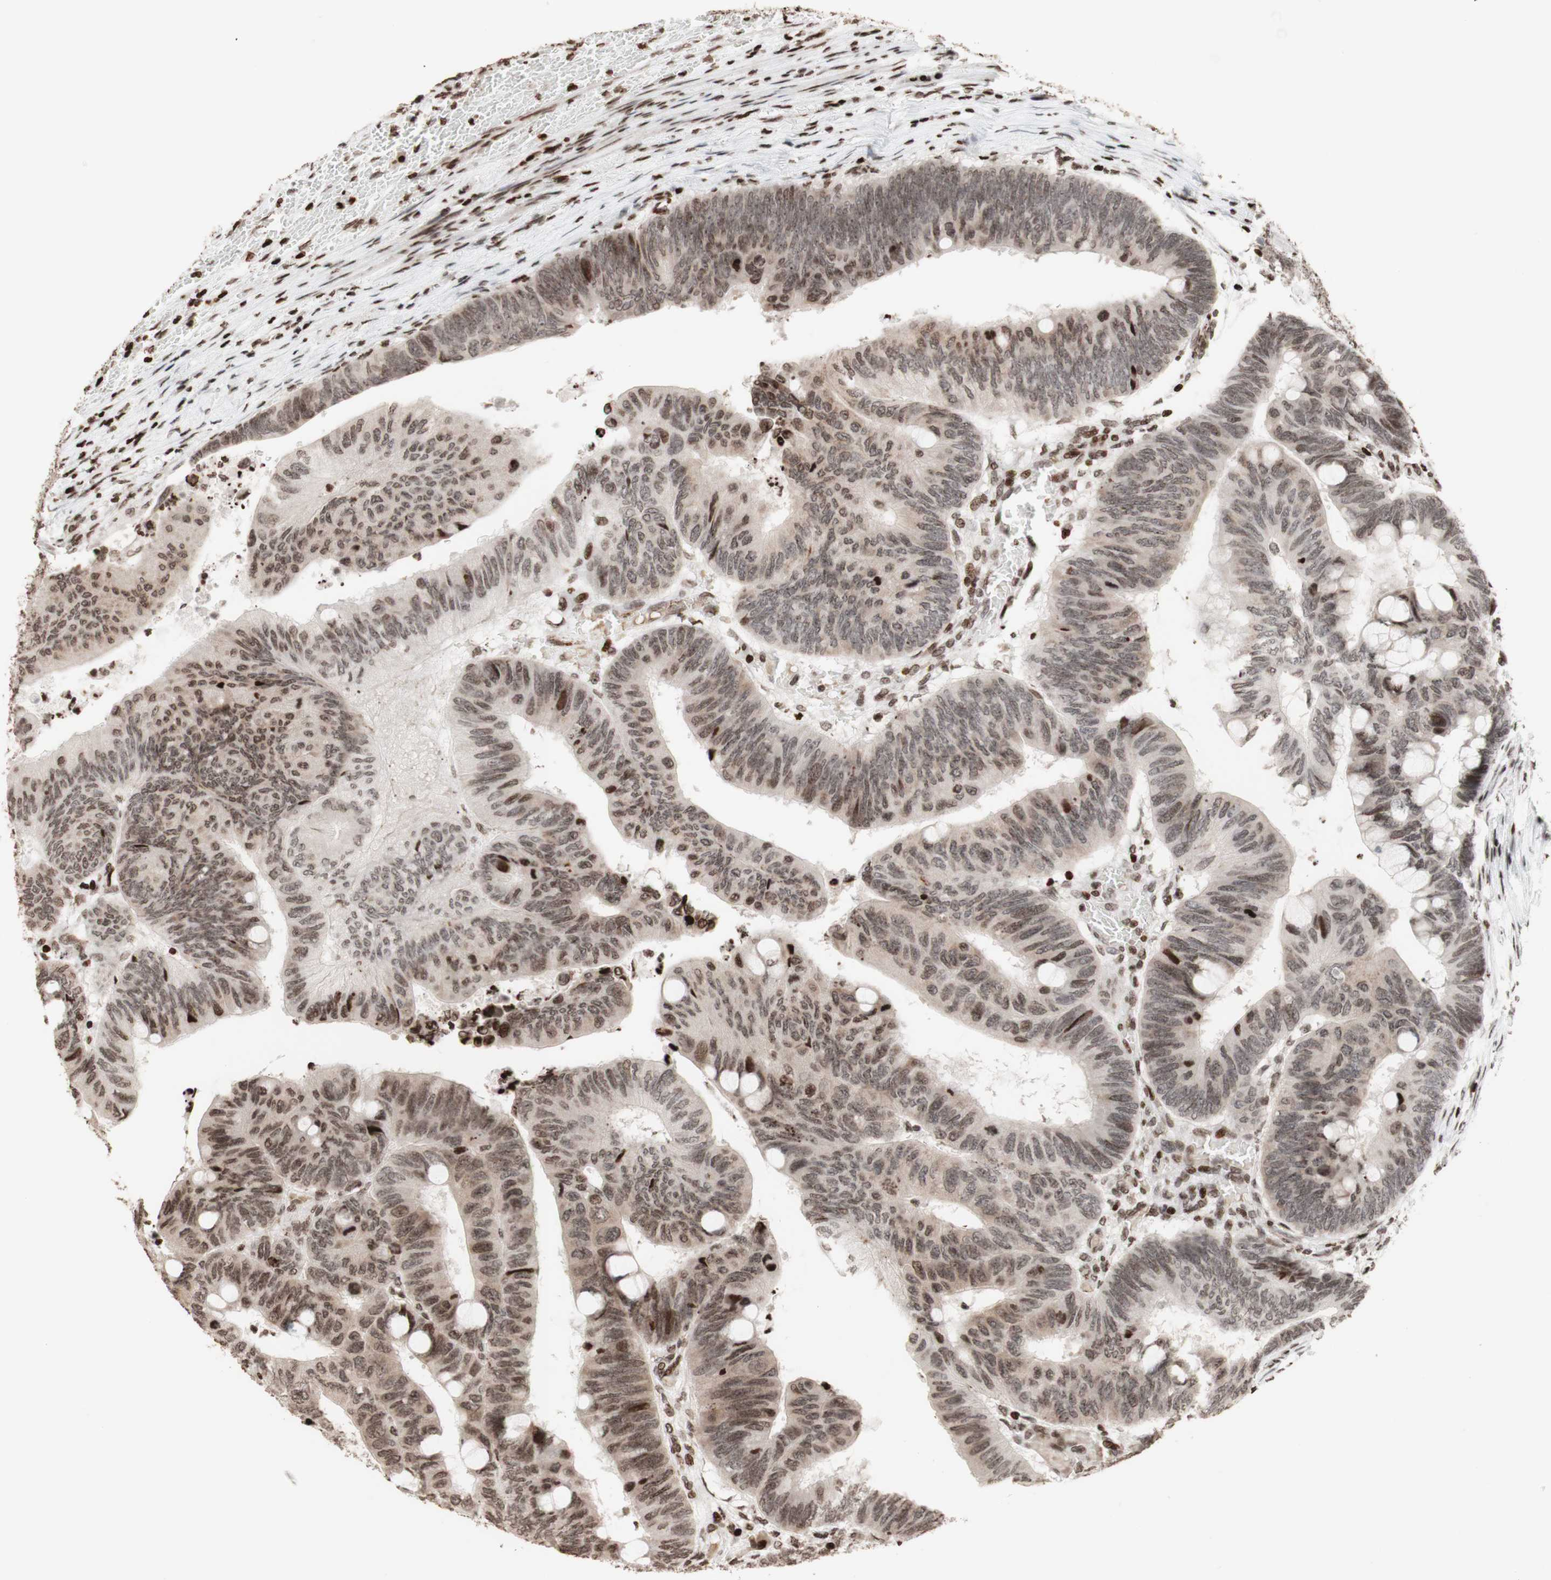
{"staining": {"intensity": "strong", "quantity": "<25%", "location": "nuclear"}, "tissue": "colorectal cancer", "cell_type": "Tumor cells", "image_type": "cancer", "snomed": [{"axis": "morphology", "description": "Normal tissue, NOS"}, {"axis": "morphology", "description": "Adenocarcinoma, NOS"}, {"axis": "topography", "description": "Rectum"}, {"axis": "topography", "description": "Peripheral nerve tissue"}], "caption": "Colorectal cancer (adenocarcinoma) stained with a brown dye displays strong nuclear positive staining in approximately <25% of tumor cells.", "gene": "NCAPD2", "patient": {"sex": "male", "age": 92}}